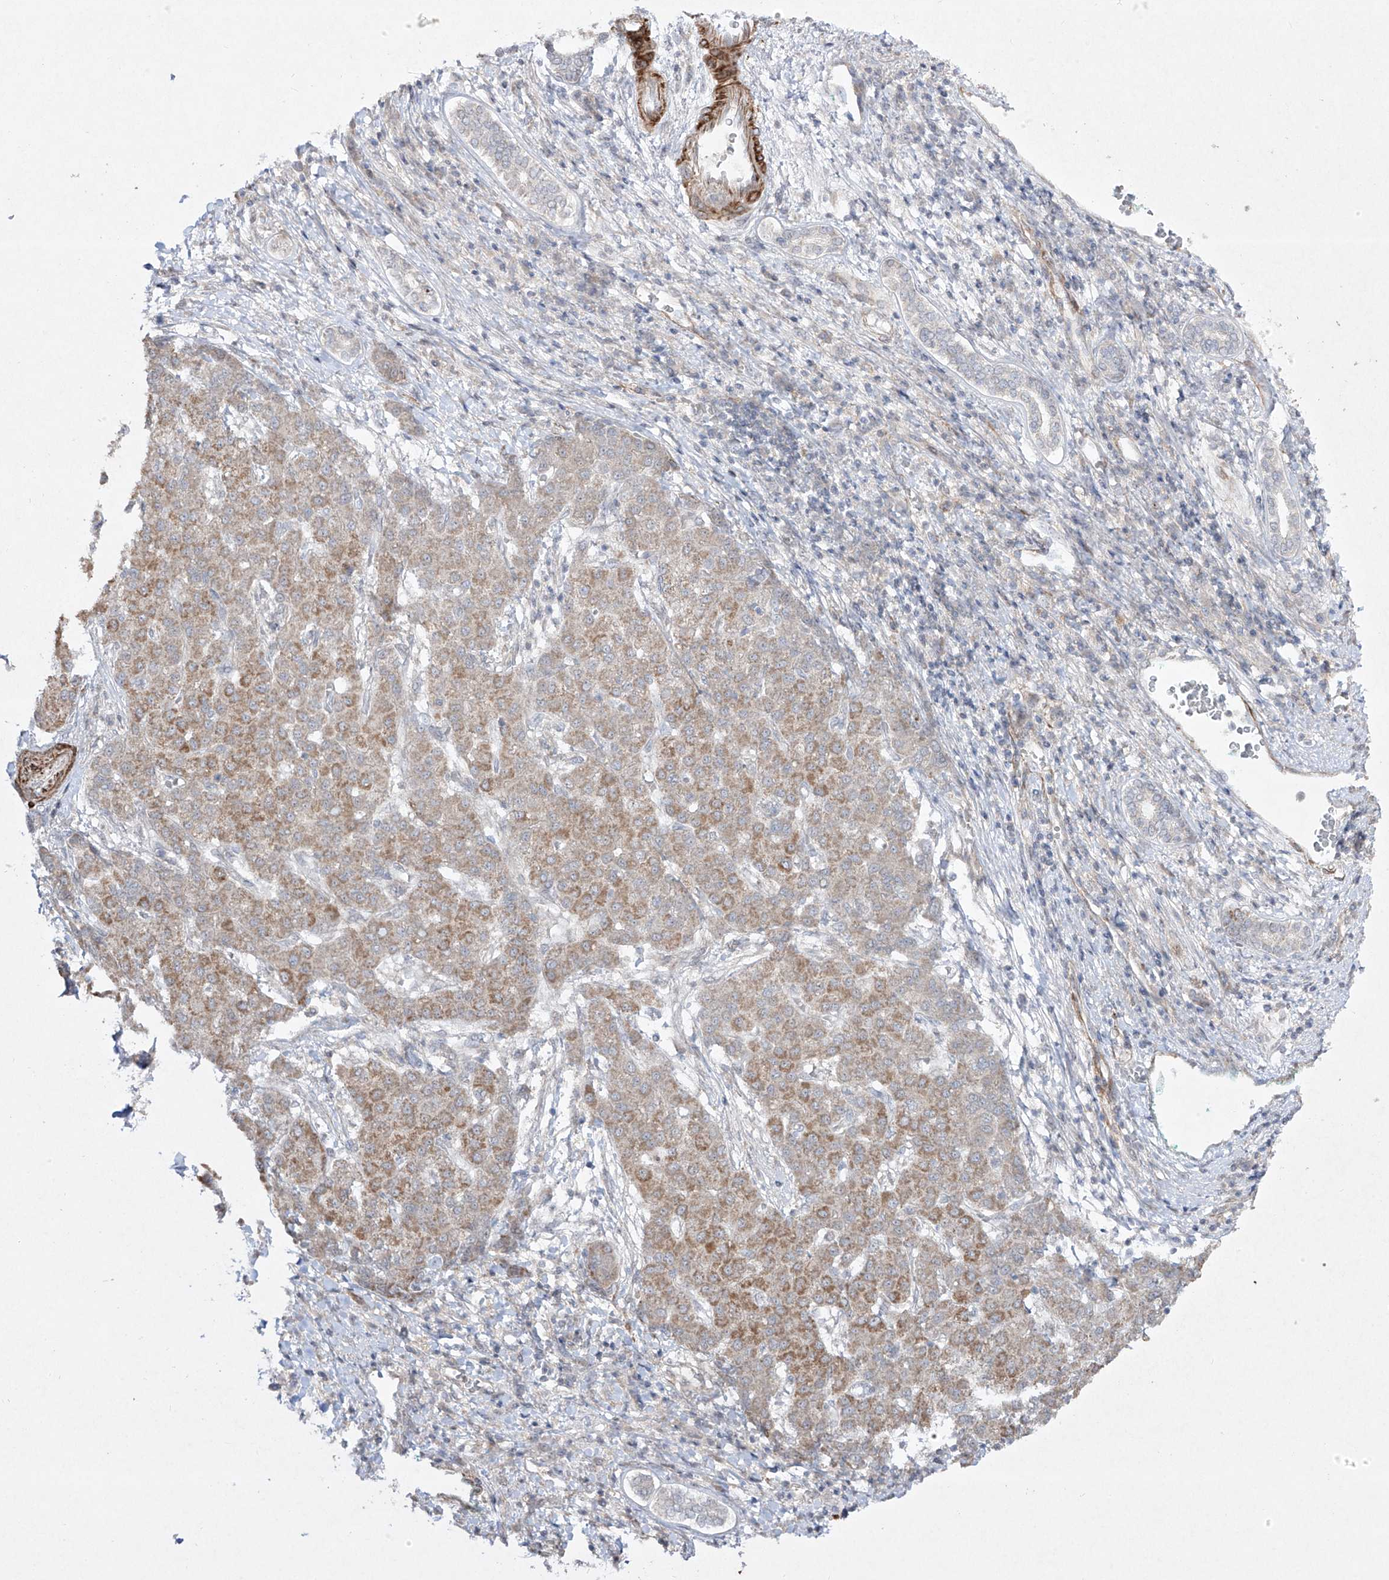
{"staining": {"intensity": "moderate", "quantity": ">75%", "location": "cytoplasmic/membranous"}, "tissue": "liver cancer", "cell_type": "Tumor cells", "image_type": "cancer", "snomed": [{"axis": "morphology", "description": "Carcinoma, Hepatocellular, NOS"}, {"axis": "topography", "description": "Liver"}], "caption": "Approximately >75% of tumor cells in human hepatocellular carcinoma (liver) reveal moderate cytoplasmic/membranous protein positivity as visualized by brown immunohistochemical staining.", "gene": "KDM1B", "patient": {"sex": "male", "age": 65}}